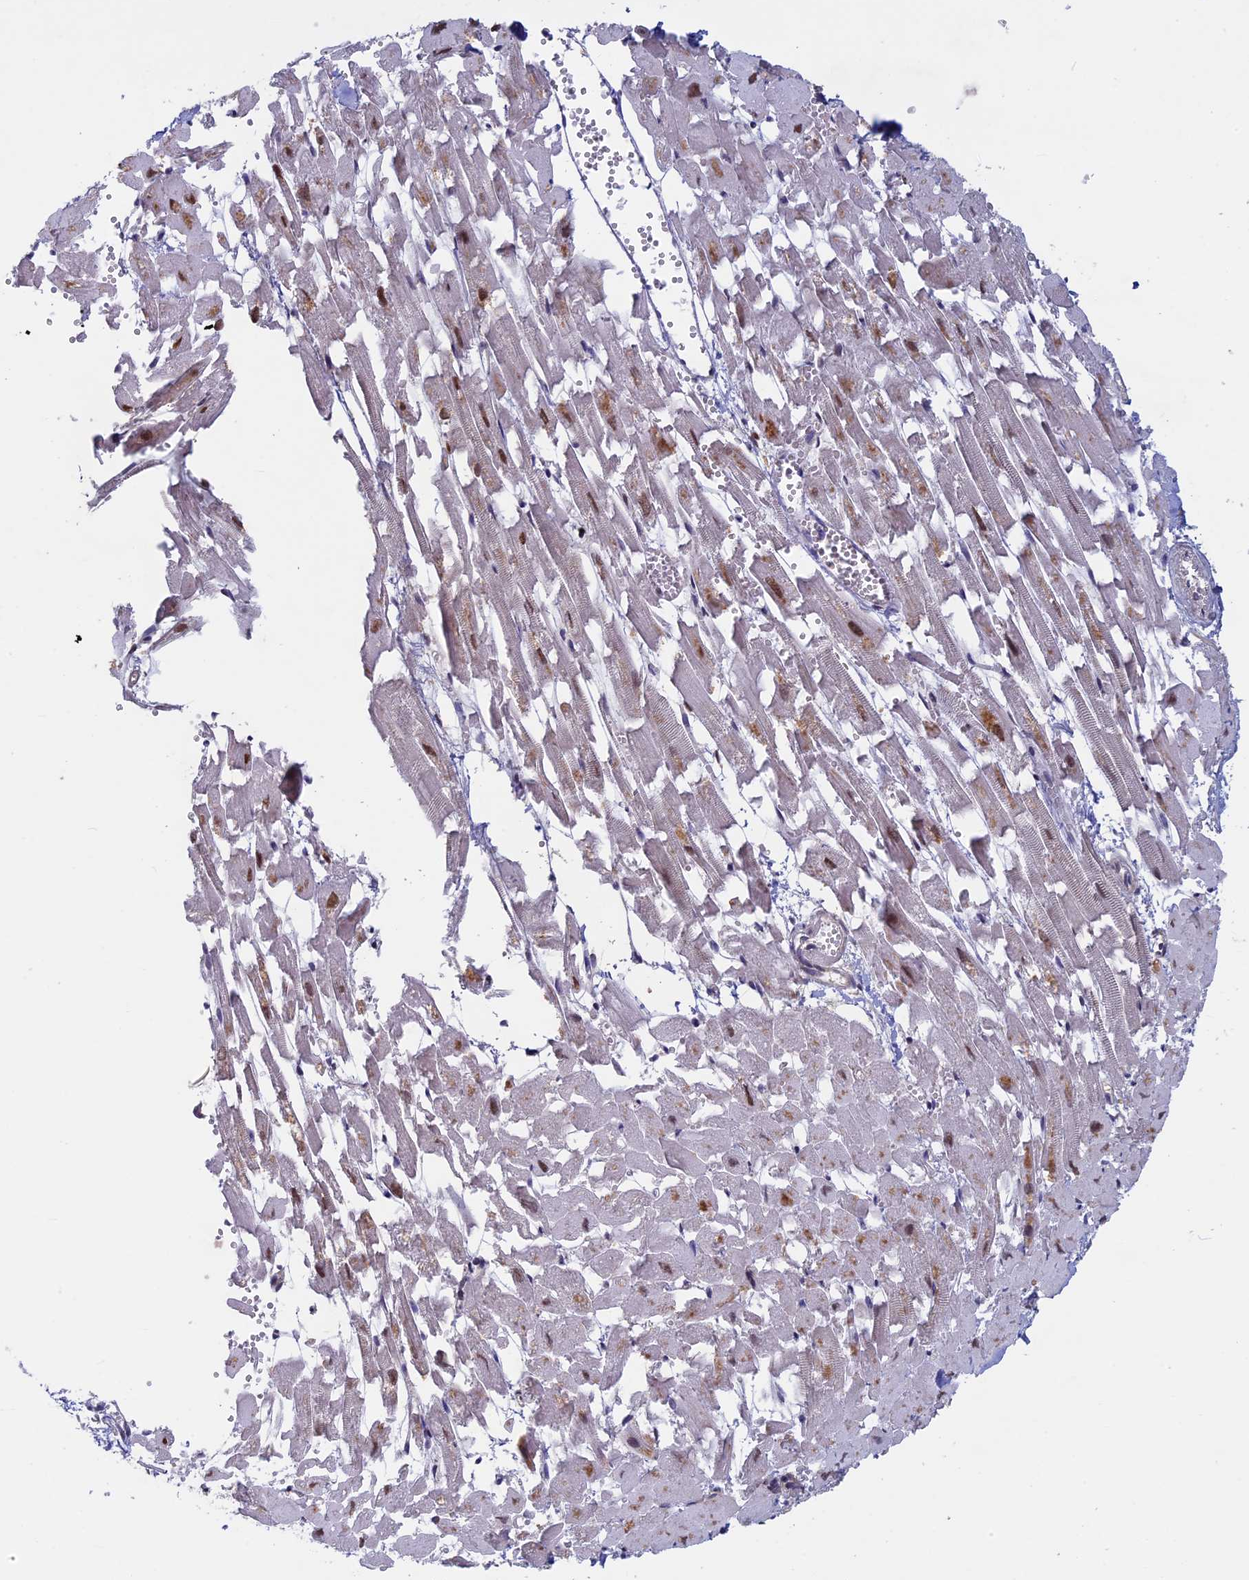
{"staining": {"intensity": "moderate", "quantity": "25%-75%", "location": "nuclear"}, "tissue": "heart muscle", "cell_type": "Cardiomyocytes", "image_type": "normal", "snomed": [{"axis": "morphology", "description": "Normal tissue, NOS"}, {"axis": "topography", "description": "Heart"}], "caption": "Cardiomyocytes show medium levels of moderate nuclear positivity in about 25%-75% of cells in unremarkable human heart muscle.", "gene": "SPIRE1", "patient": {"sex": "female", "age": 64}}